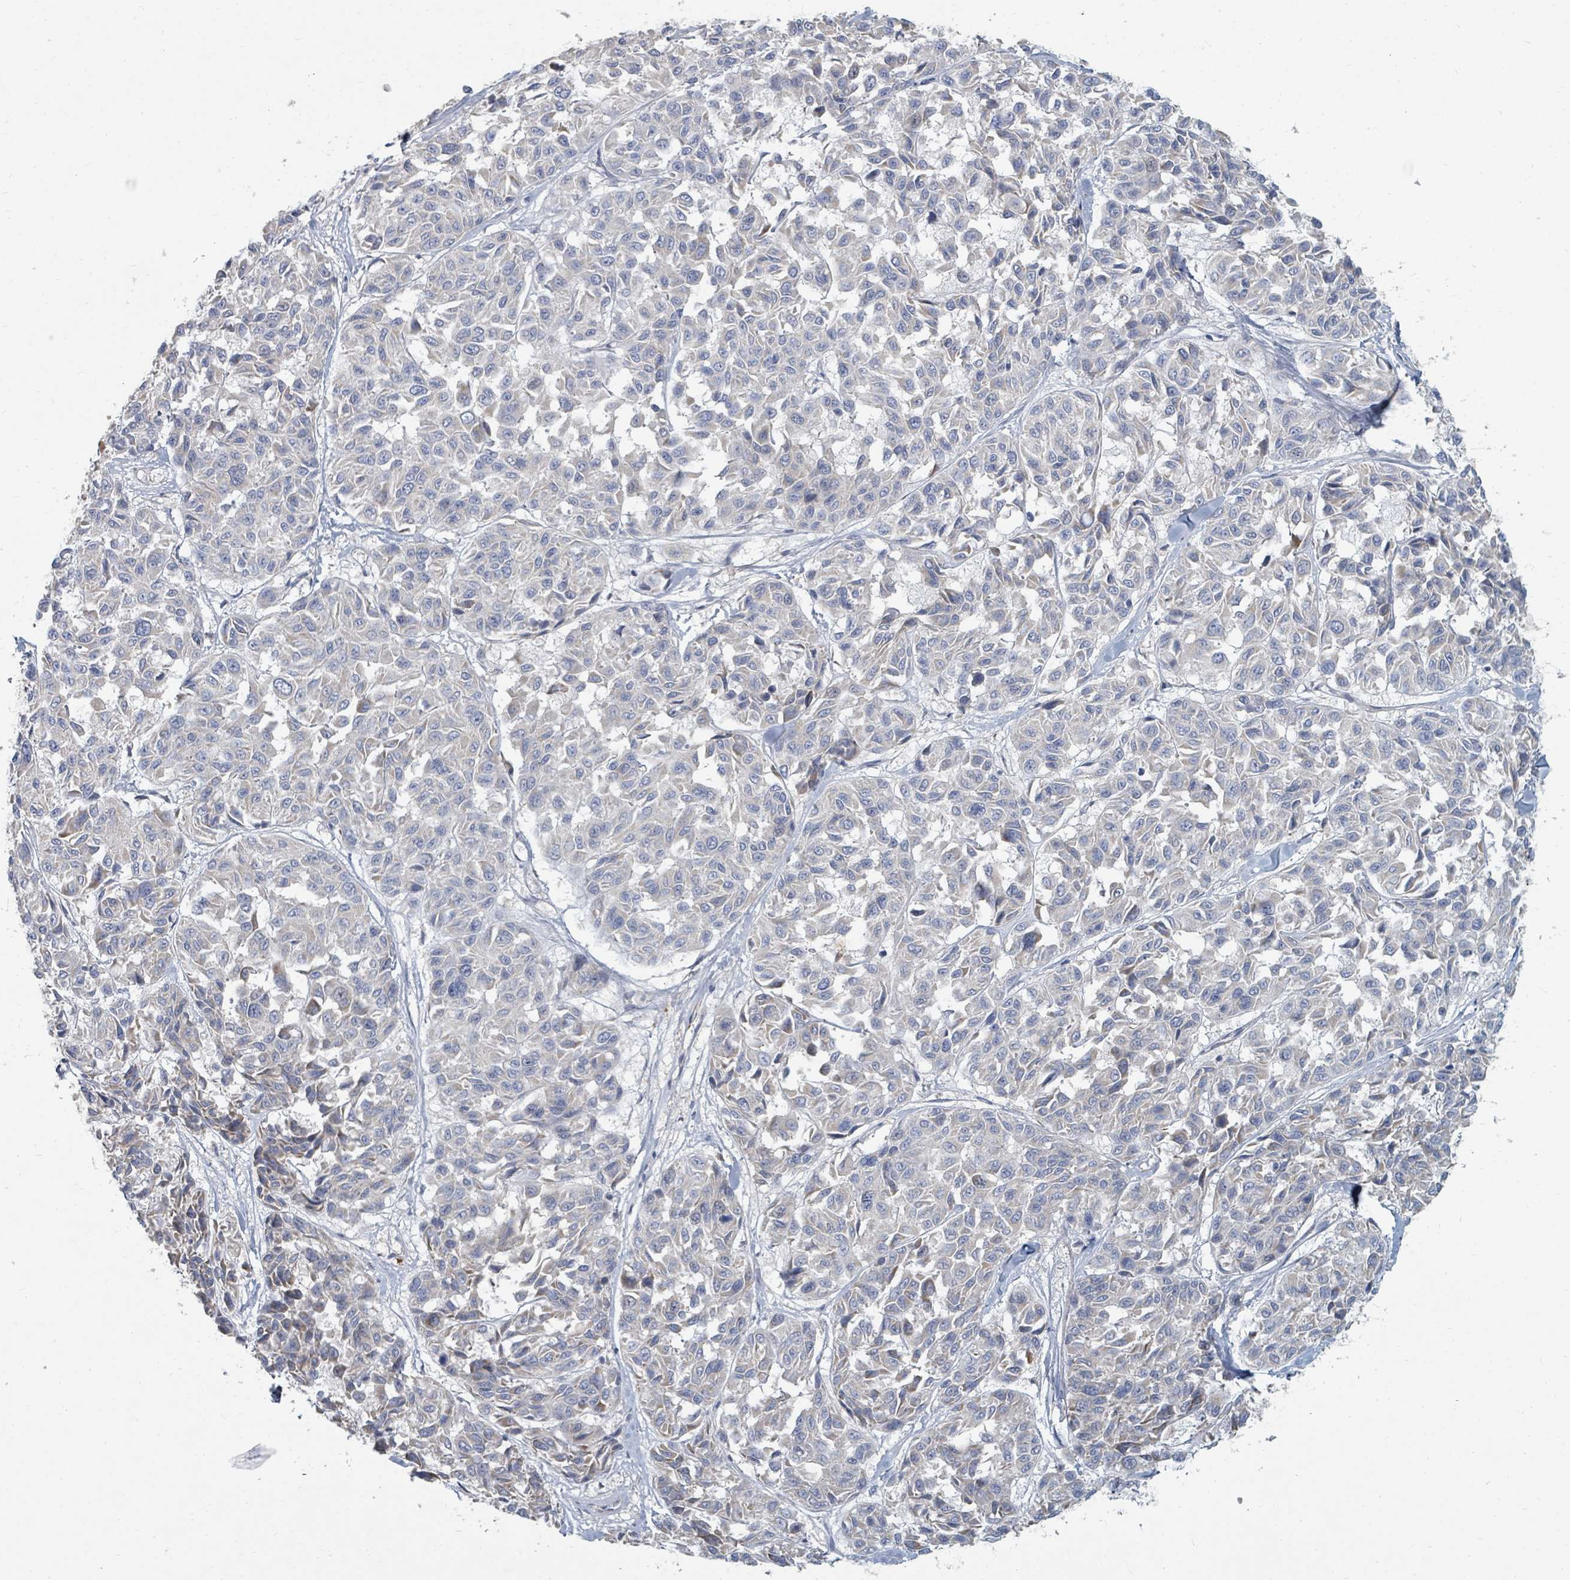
{"staining": {"intensity": "negative", "quantity": "none", "location": "none"}, "tissue": "melanoma", "cell_type": "Tumor cells", "image_type": "cancer", "snomed": [{"axis": "morphology", "description": "Malignant melanoma, NOS"}, {"axis": "topography", "description": "Skin"}], "caption": "Immunohistochemistry (IHC) image of neoplastic tissue: human melanoma stained with DAB demonstrates no significant protein staining in tumor cells.", "gene": "ARGFX", "patient": {"sex": "female", "age": 66}}